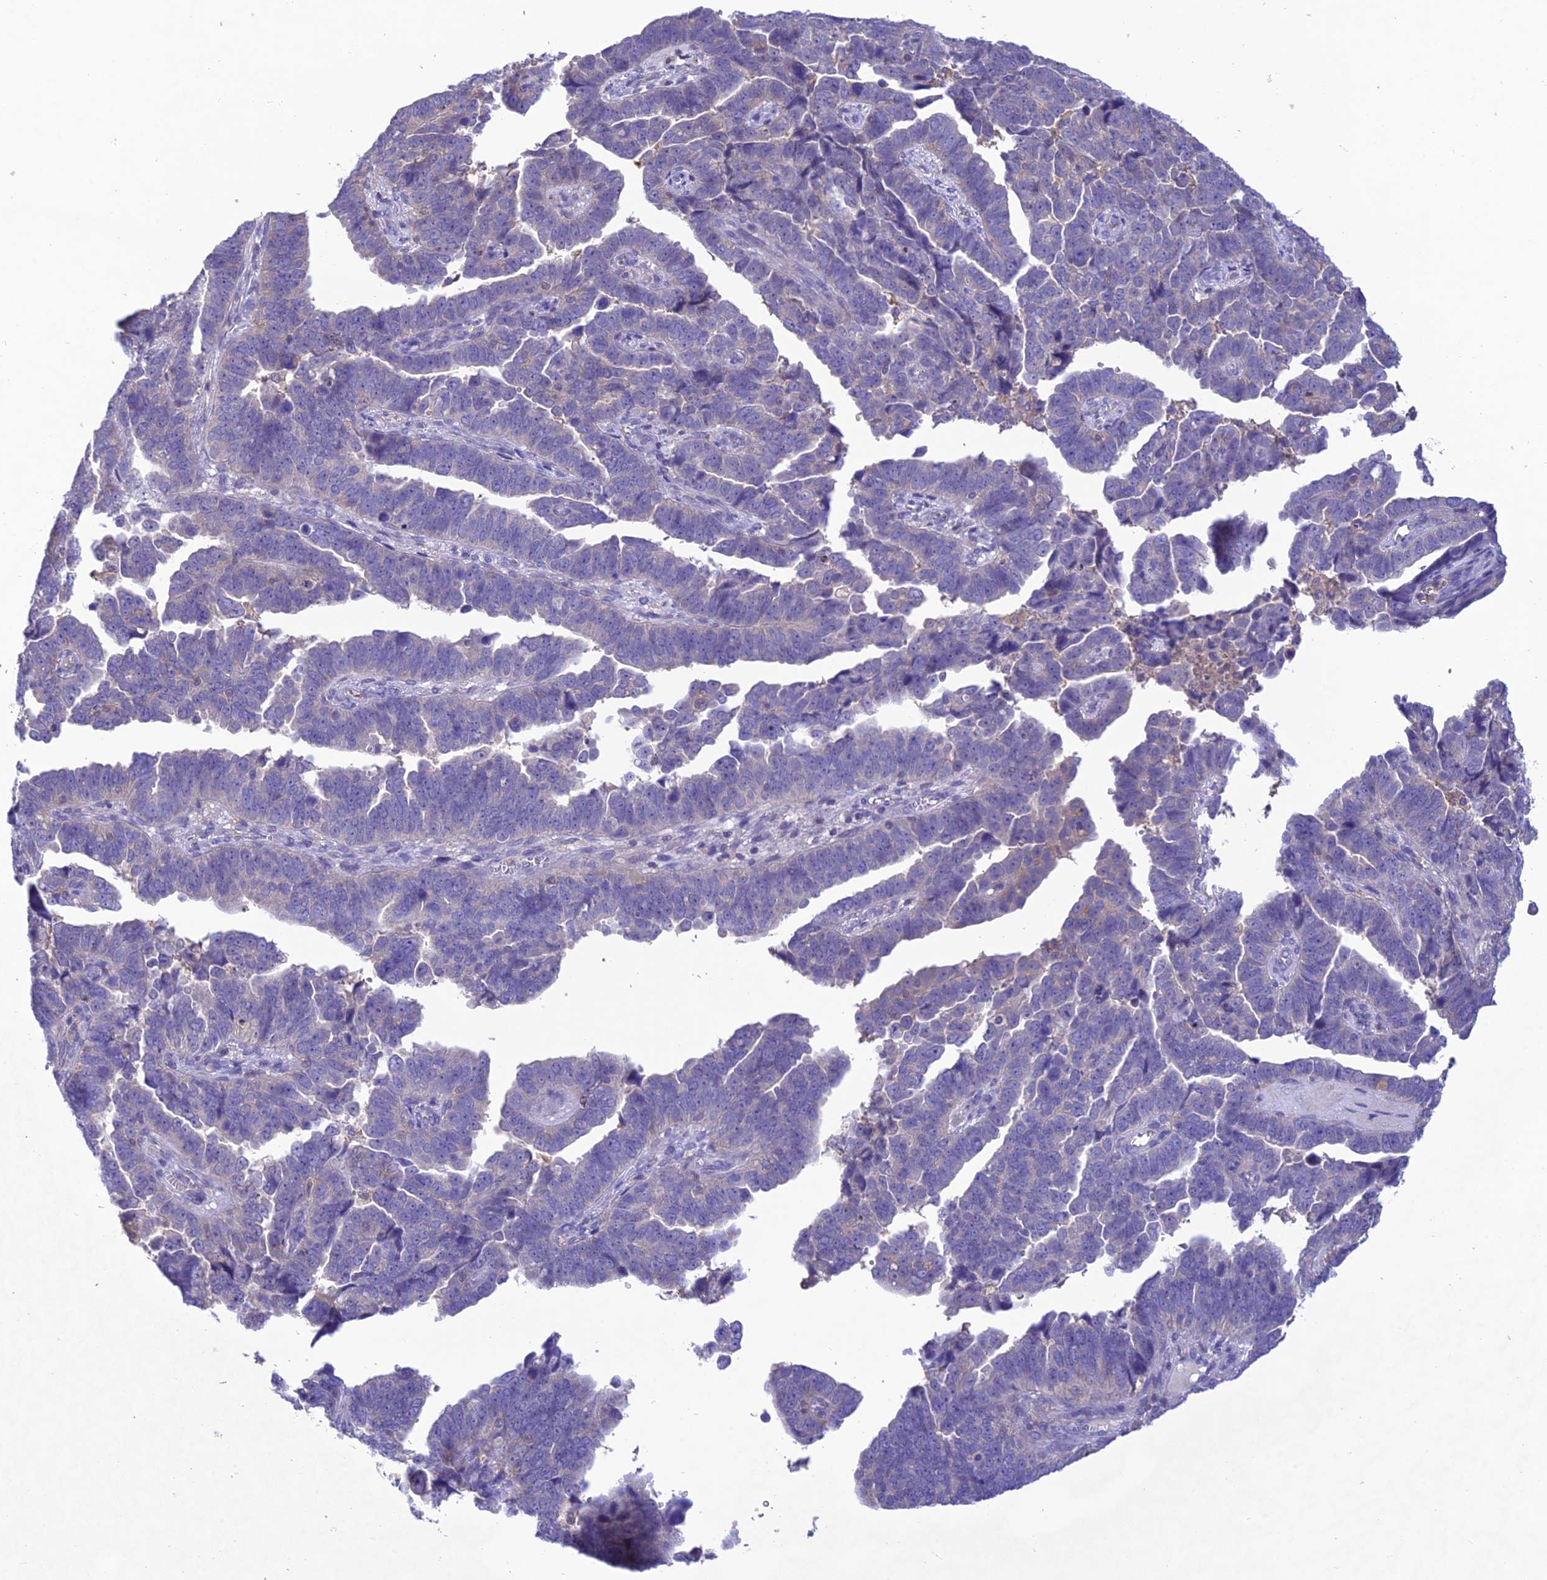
{"staining": {"intensity": "negative", "quantity": "none", "location": "none"}, "tissue": "endometrial cancer", "cell_type": "Tumor cells", "image_type": "cancer", "snomed": [{"axis": "morphology", "description": "Adenocarcinoma, NOS"}, {"axis": "topography", "description": "Endometrium"}], "caption": "Immunohistochemistry (IHC) photomicrograph of endometrial adenocarcinoma stained for a protein (brown), which reveals no expression in tumor cells.", "gene": "SNX24", "patient": {"sex": "female", "age": 75}}